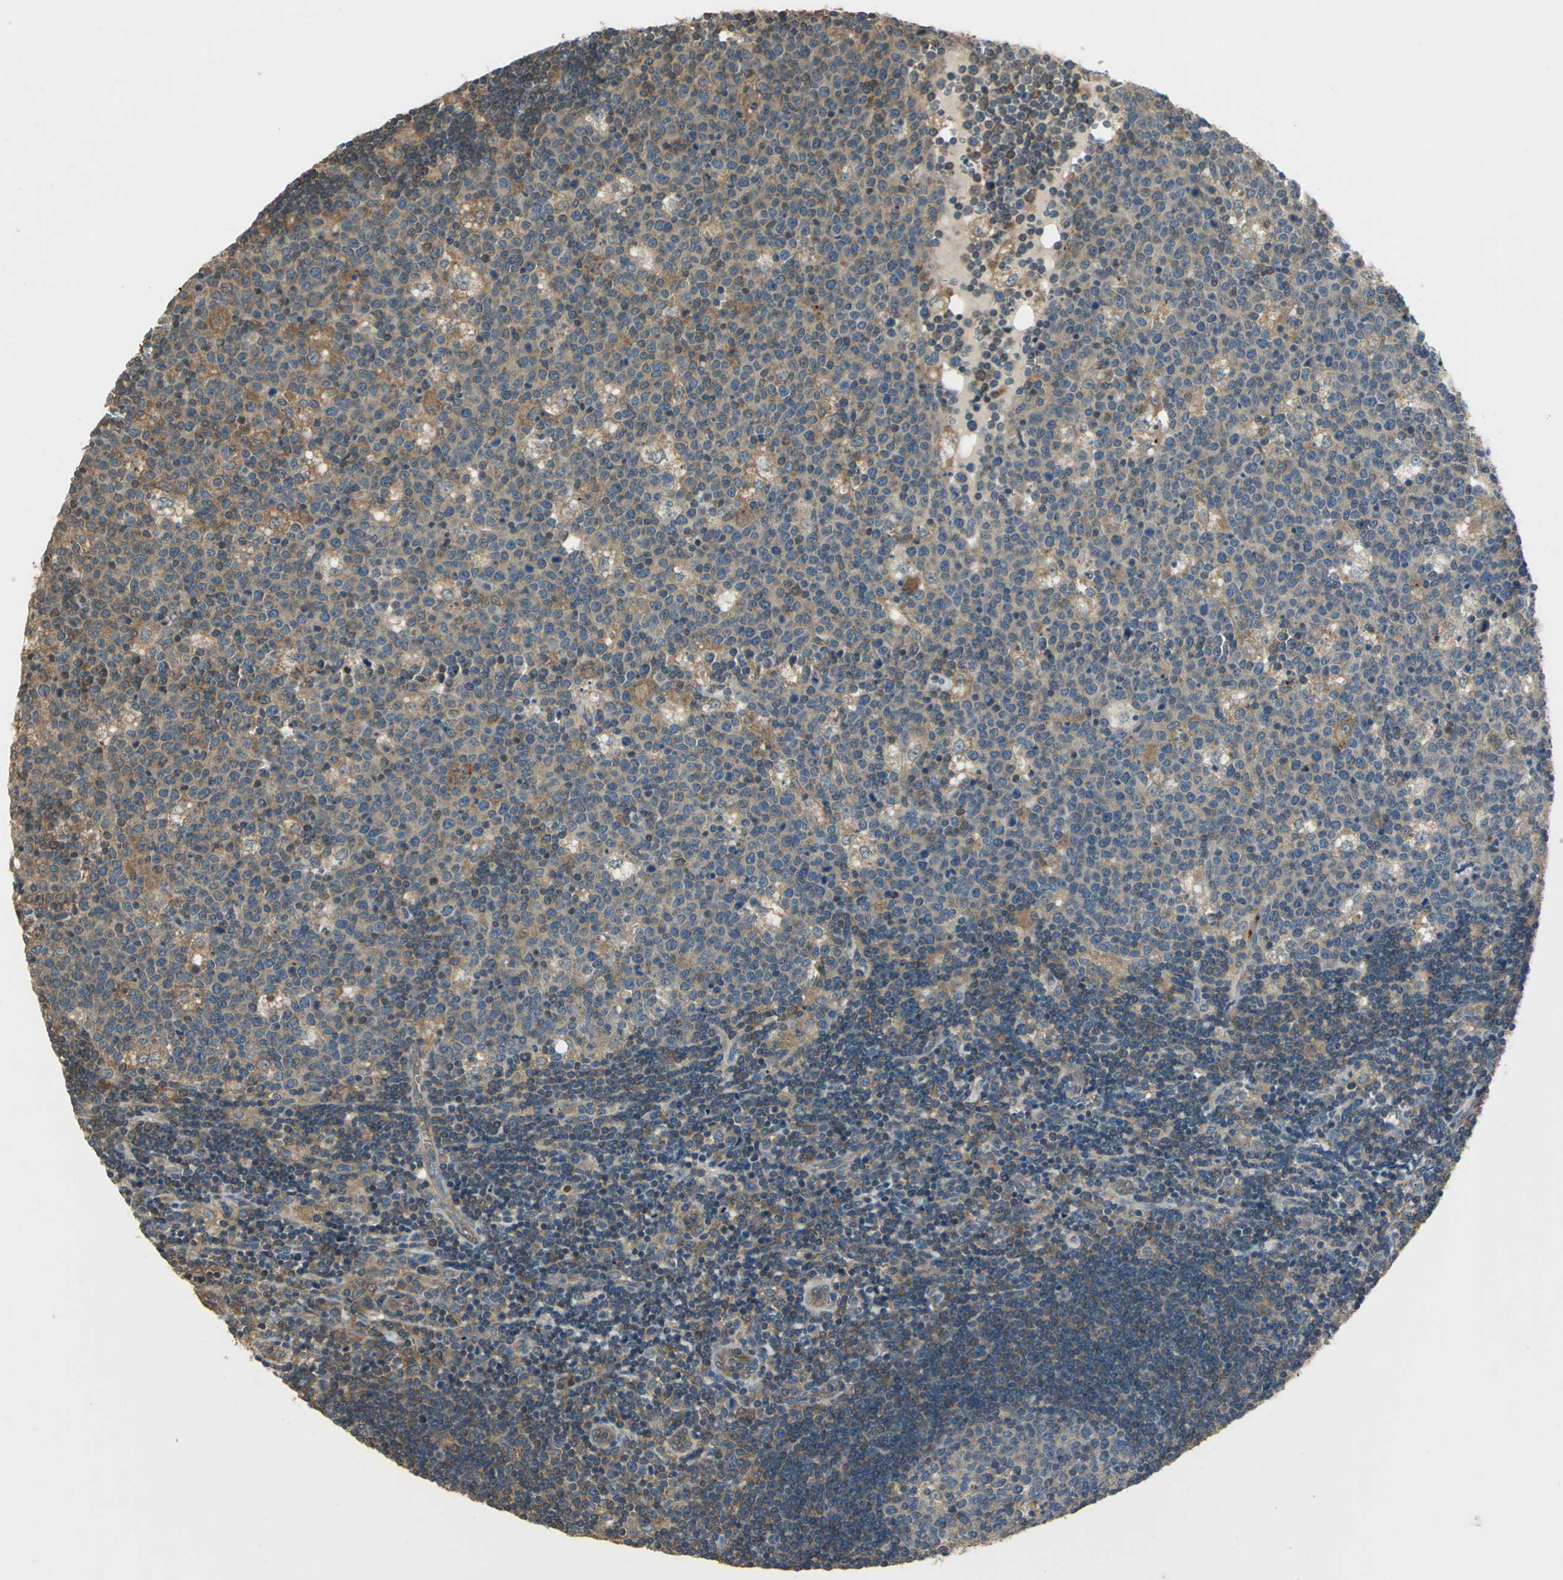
{"staining": {"intensity": "weak", "quantity": ">75%", "location": "cytoplasmic/membranous"}, "tissue": "lymph node", "cell_type": "Germinal center cells", "image_type": "normal", "snomed": [{"axis": "morphology", "description": "Normal tissue, NOS"}, {"axis": "topography", "description": "Lymph node"}, {"axis": "topography", "description": "Salivary gland"}], "caption": "Immunohistochemistry (IHC) staining of unremarkable lymph node, which exhibits low levels of weak cytoplasmic/membranous positivity in approximately >75% of germinal center cells indicating weak cytoplasmic/membranous protein expression. The staining was performed using DAB (3,3'-diaminobenzidine) (brown) for protein detection and nuclei were counterstained in hematoxylin (blue).", "gene": "RAPGEF1", "patient": {"sex": "male", "age": 8}}